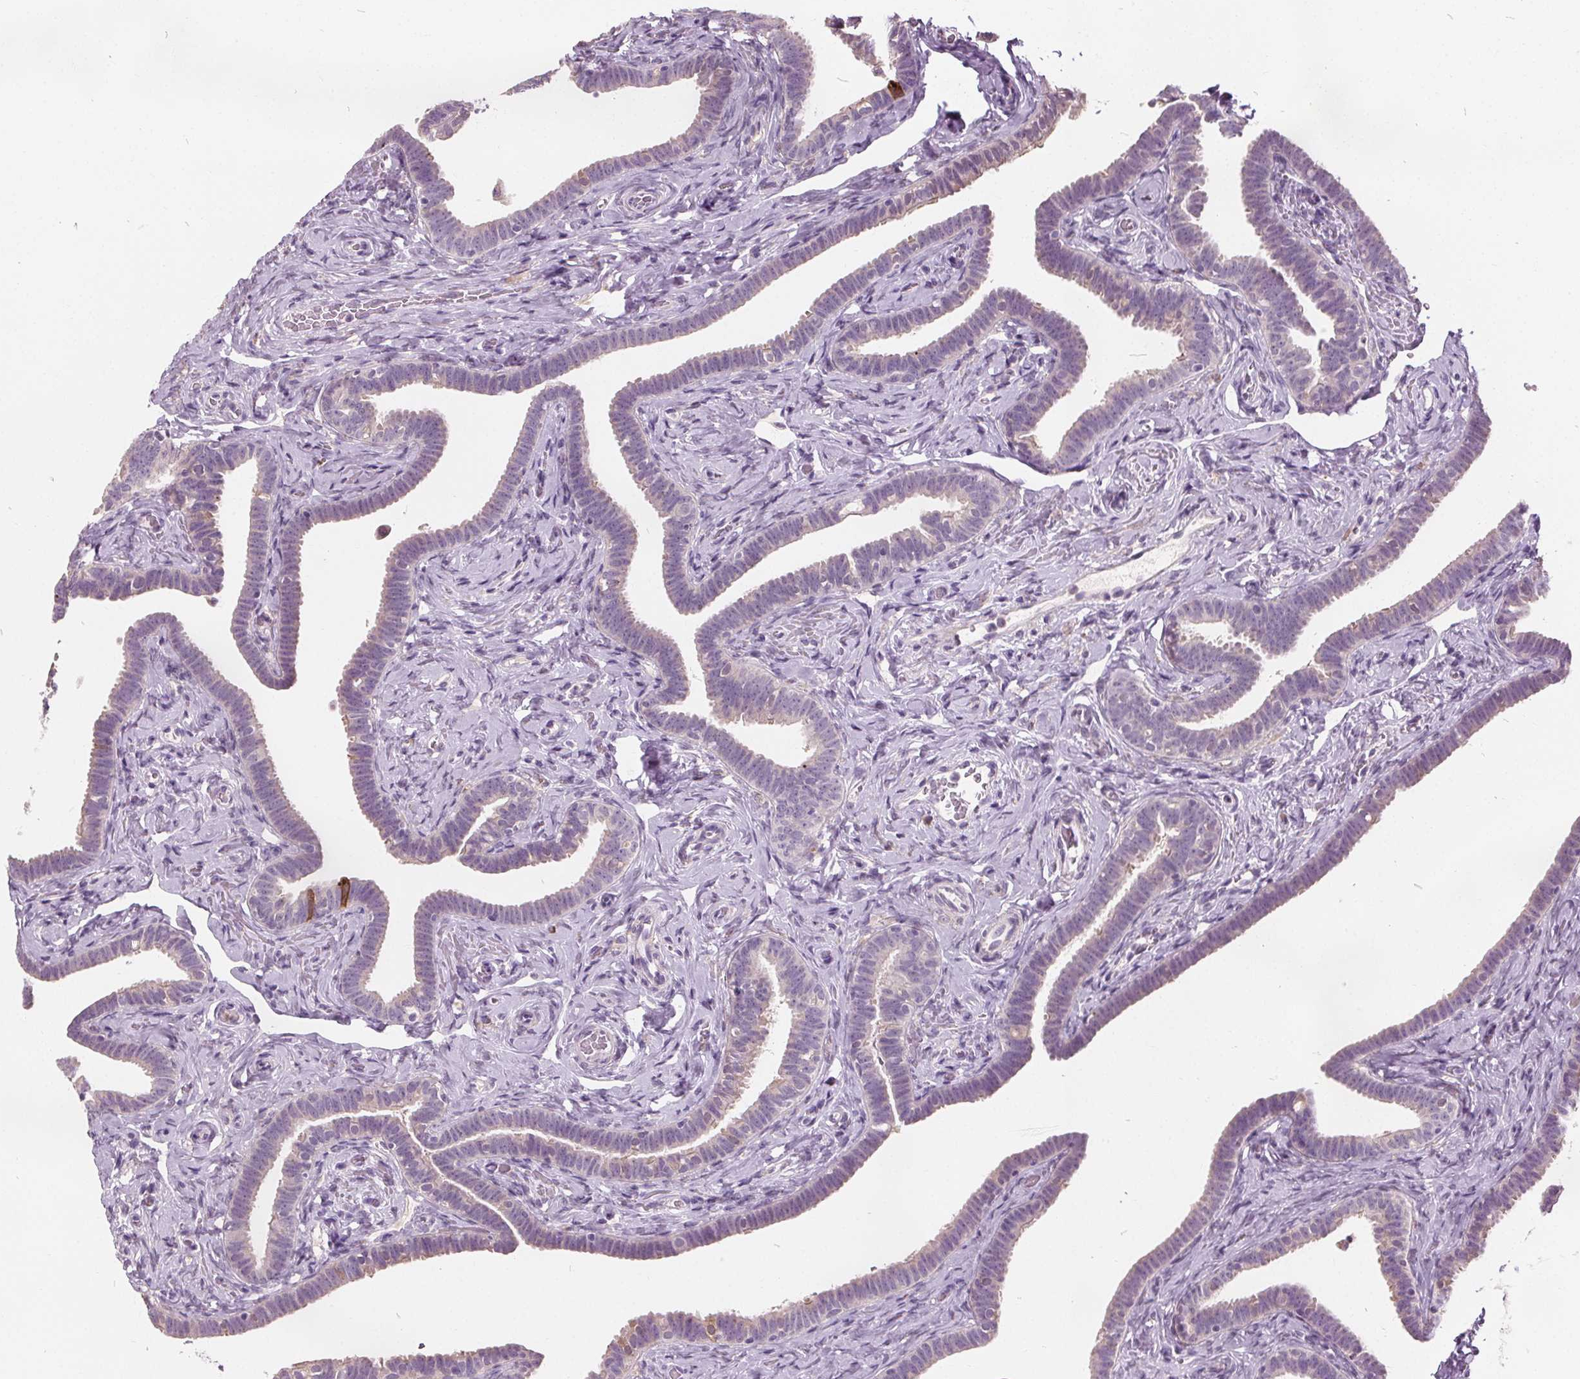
{"staining": {"intensity": "negative", "quantity": "none", "location": "none"}, "tissue": "fallopian tube", "cell_type": "Glandular cells", "image_type": "normal", "snomed": [{"axis": "morphology", "description": "Normal tissue, NOS"}, {"axis": "topography", "description": "Fallopian tube"}], "caption": "This is a histopathology image of IHC staining of normal fallopian tube, which shows no expression in glandular cells.", "gene": "ACOX2", "patient": {"sex": "female", "age": 69}}